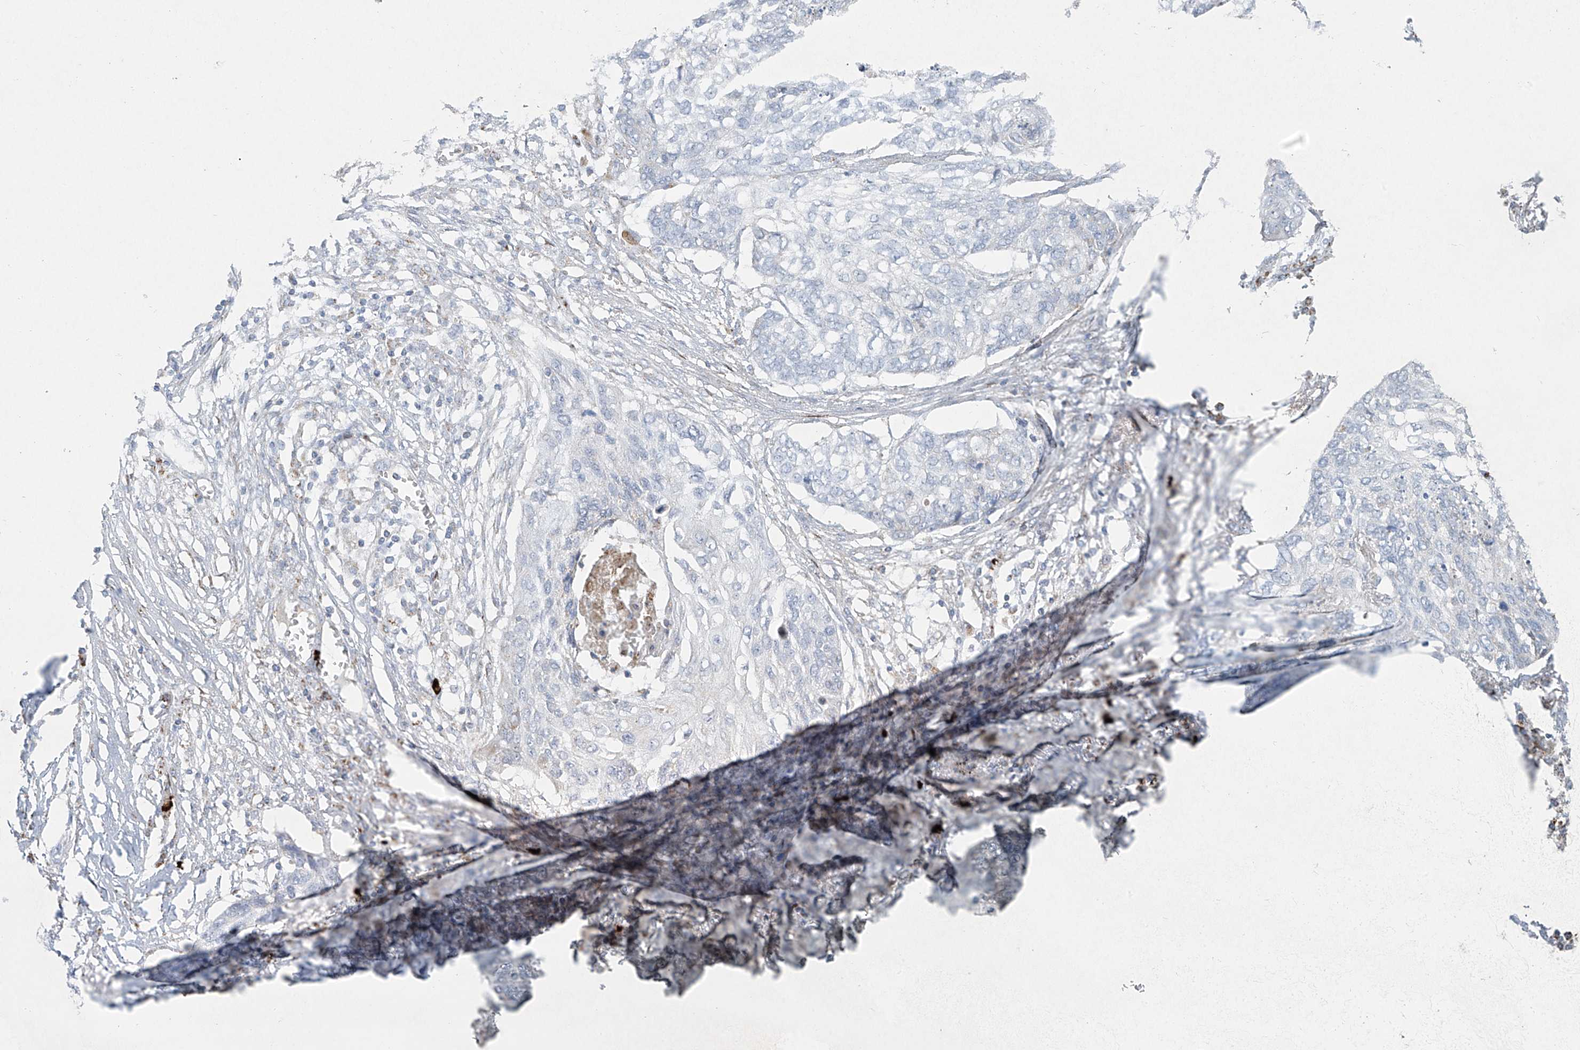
{"staining": {"intensity": "negative", "quantity": "none", "location": "none"}, "tissue": "lung cancer", "cell_type": "Tumor cells", "image_type": "cancer", "snomed": [{"axis": "morphology", "description": "Squamous cell carcinoma, NOS"}, {"axis": "topography", "description": "Lung"}], "caption": "A micrograph of lung cancer stained for a protein reveals no brown staining in tumor cells.", "gene": "SMDT1", "patient": {"sex": "female", "age": 63}}